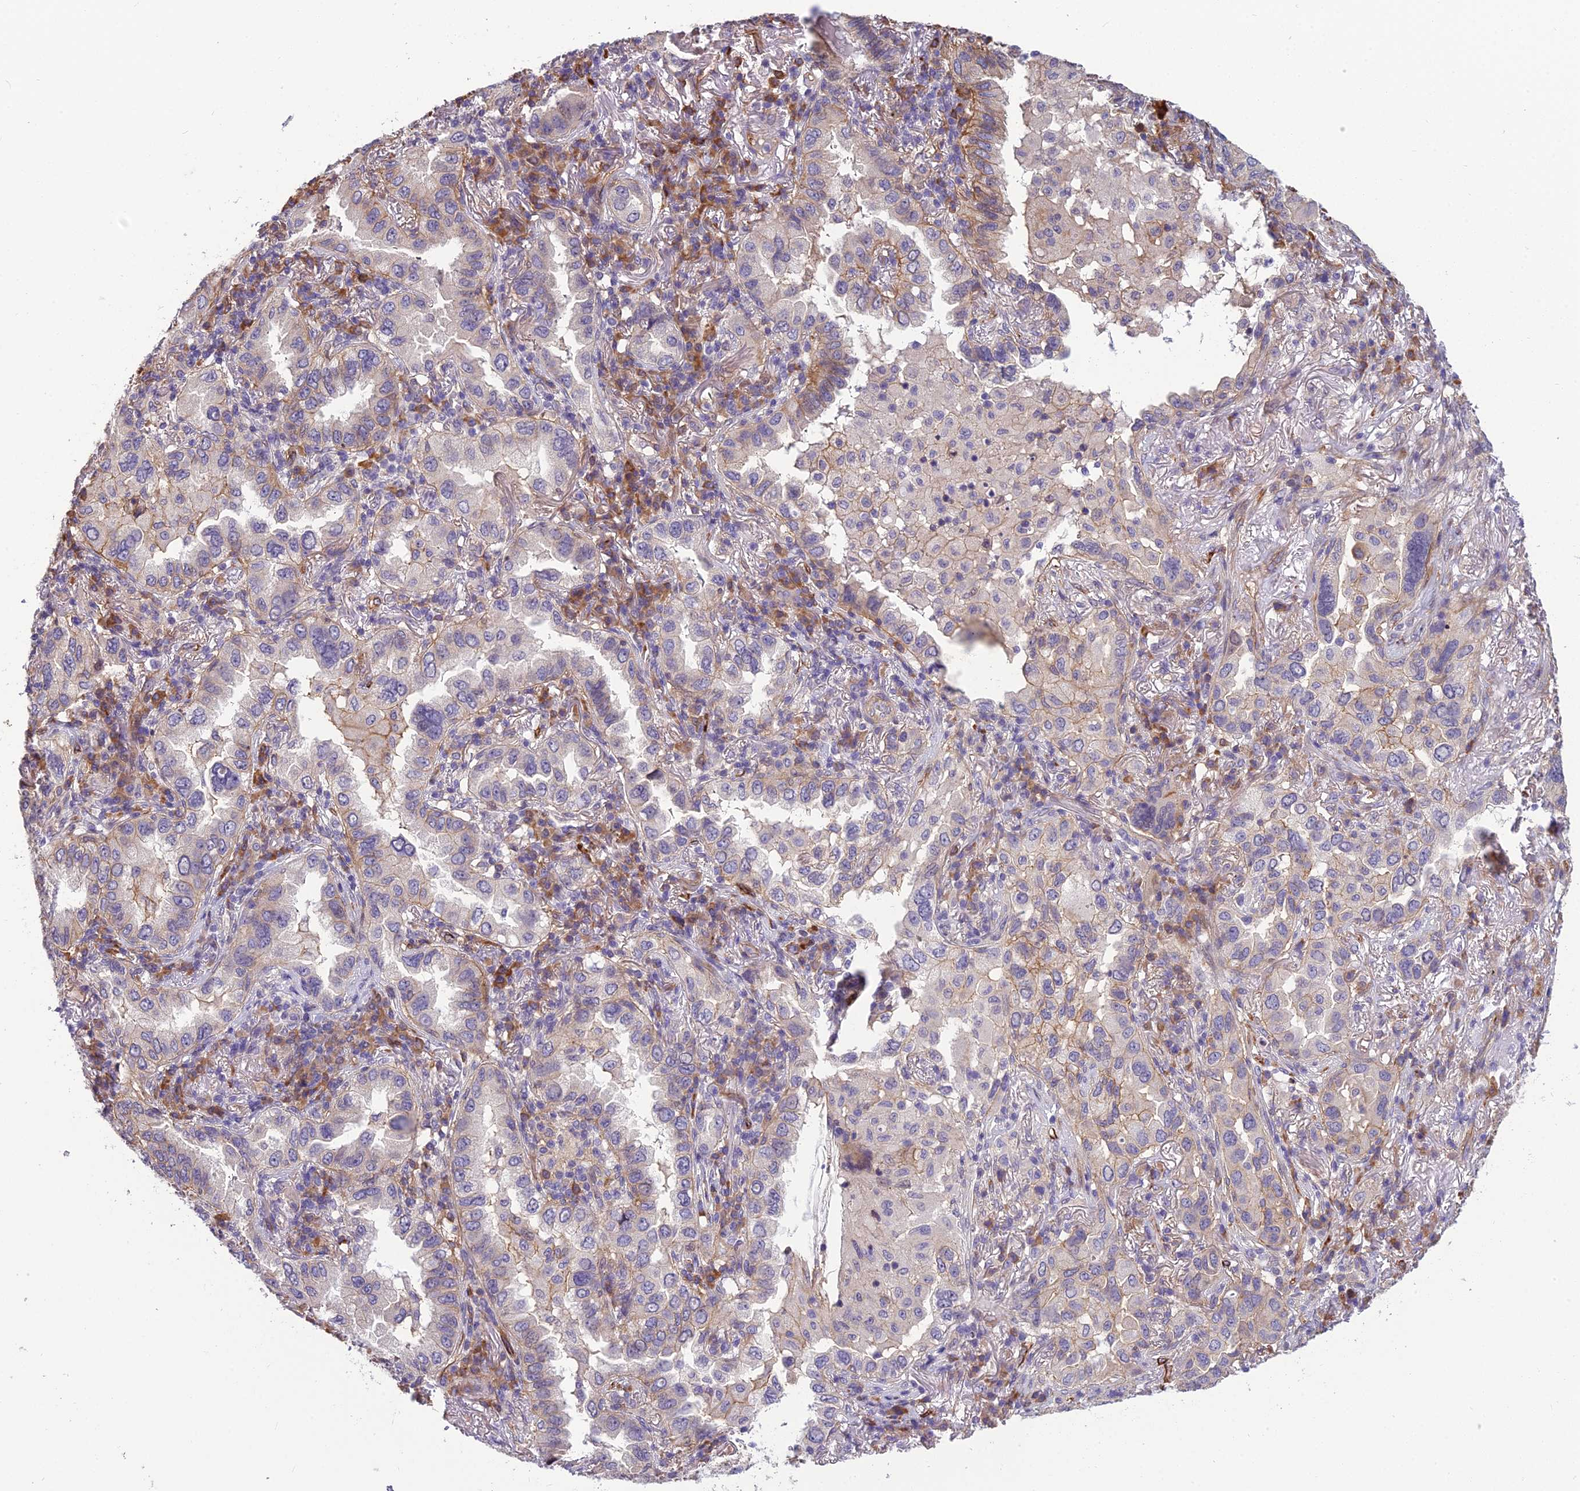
{"staining": {"intensity": "weak", "quantity": "<25%", "location": "cytoplasmic/membranous"}, "tissue": "lung cancer", "cell_type": "Tumor cells", "image_type": "cancer", "snomed": [{"axis": "morphology", "description": "Adenocarcinoma, NOS"}, {"axis": "topography", "description": "Lung"}], "caption": "Immunohistochemistry histopathology image of neoplastic tissue: lung cancer (adenocarcinoma) stained with DAB displays no significant protein staining in tumor cells. (IHC, brightfield microscopy, high magnification).", "gene": "TSPAN15", "patient": {"sex": "female", "age": 69}}